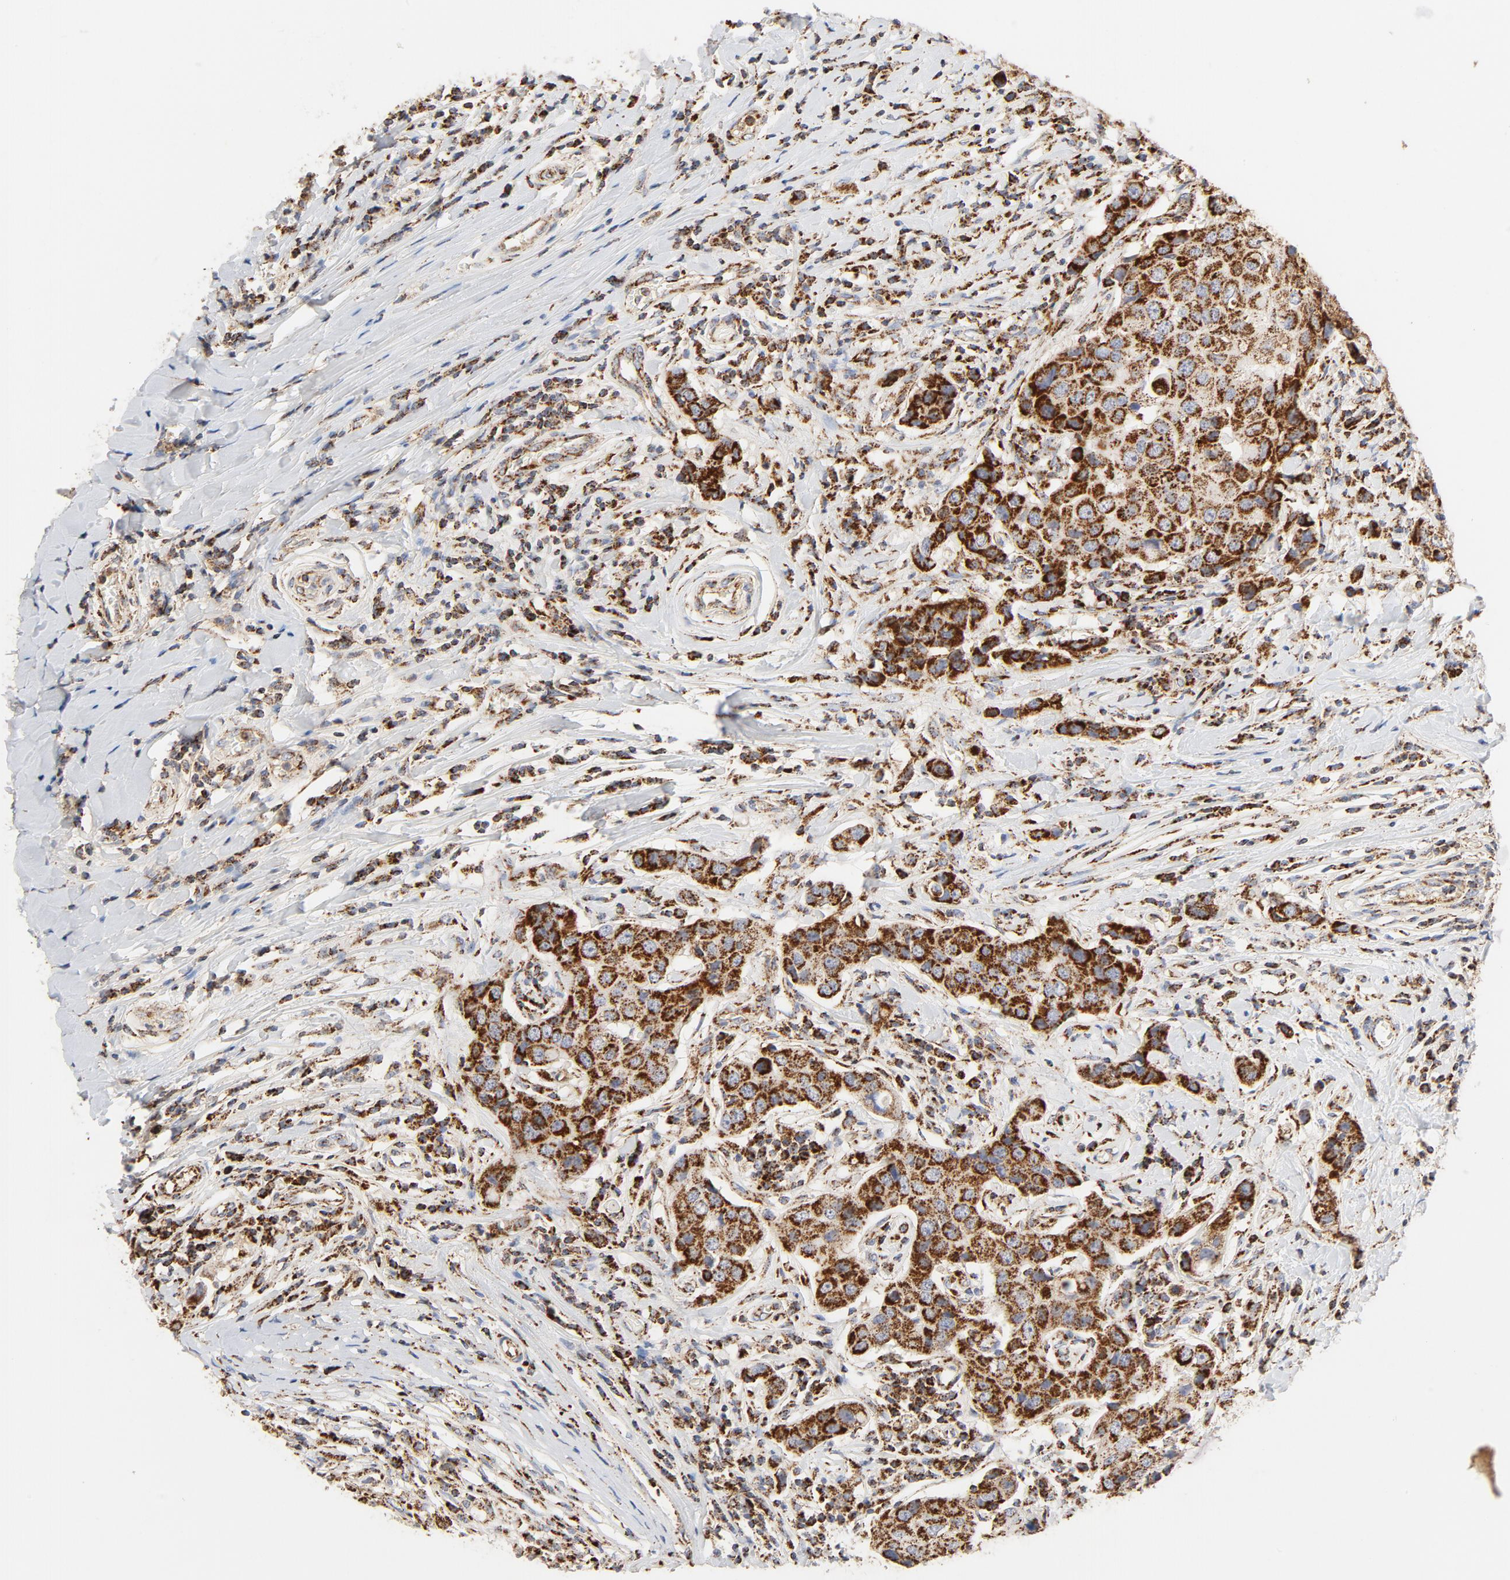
{"staining": {"intensity": "strong", "quantity": ">75%", "location": "cytoplasmic/membranous"}, "tissue": "breast cancer", "cell_type": "Tumor cells", "image_type": "cancer", "snomed": [{"axis": "morphology", "description": "Duct carcinoma"}, {"axis": "topography", "description": "Breast"}], "caption": "Immunohistochemical staining of human breast cancer demonstrates high levels of strong cytoplasmic/membranous protein positivity in about >75% of tumor cells.", "gene": "PCNX4", "patient": {"sex": "female", "age": 27}}